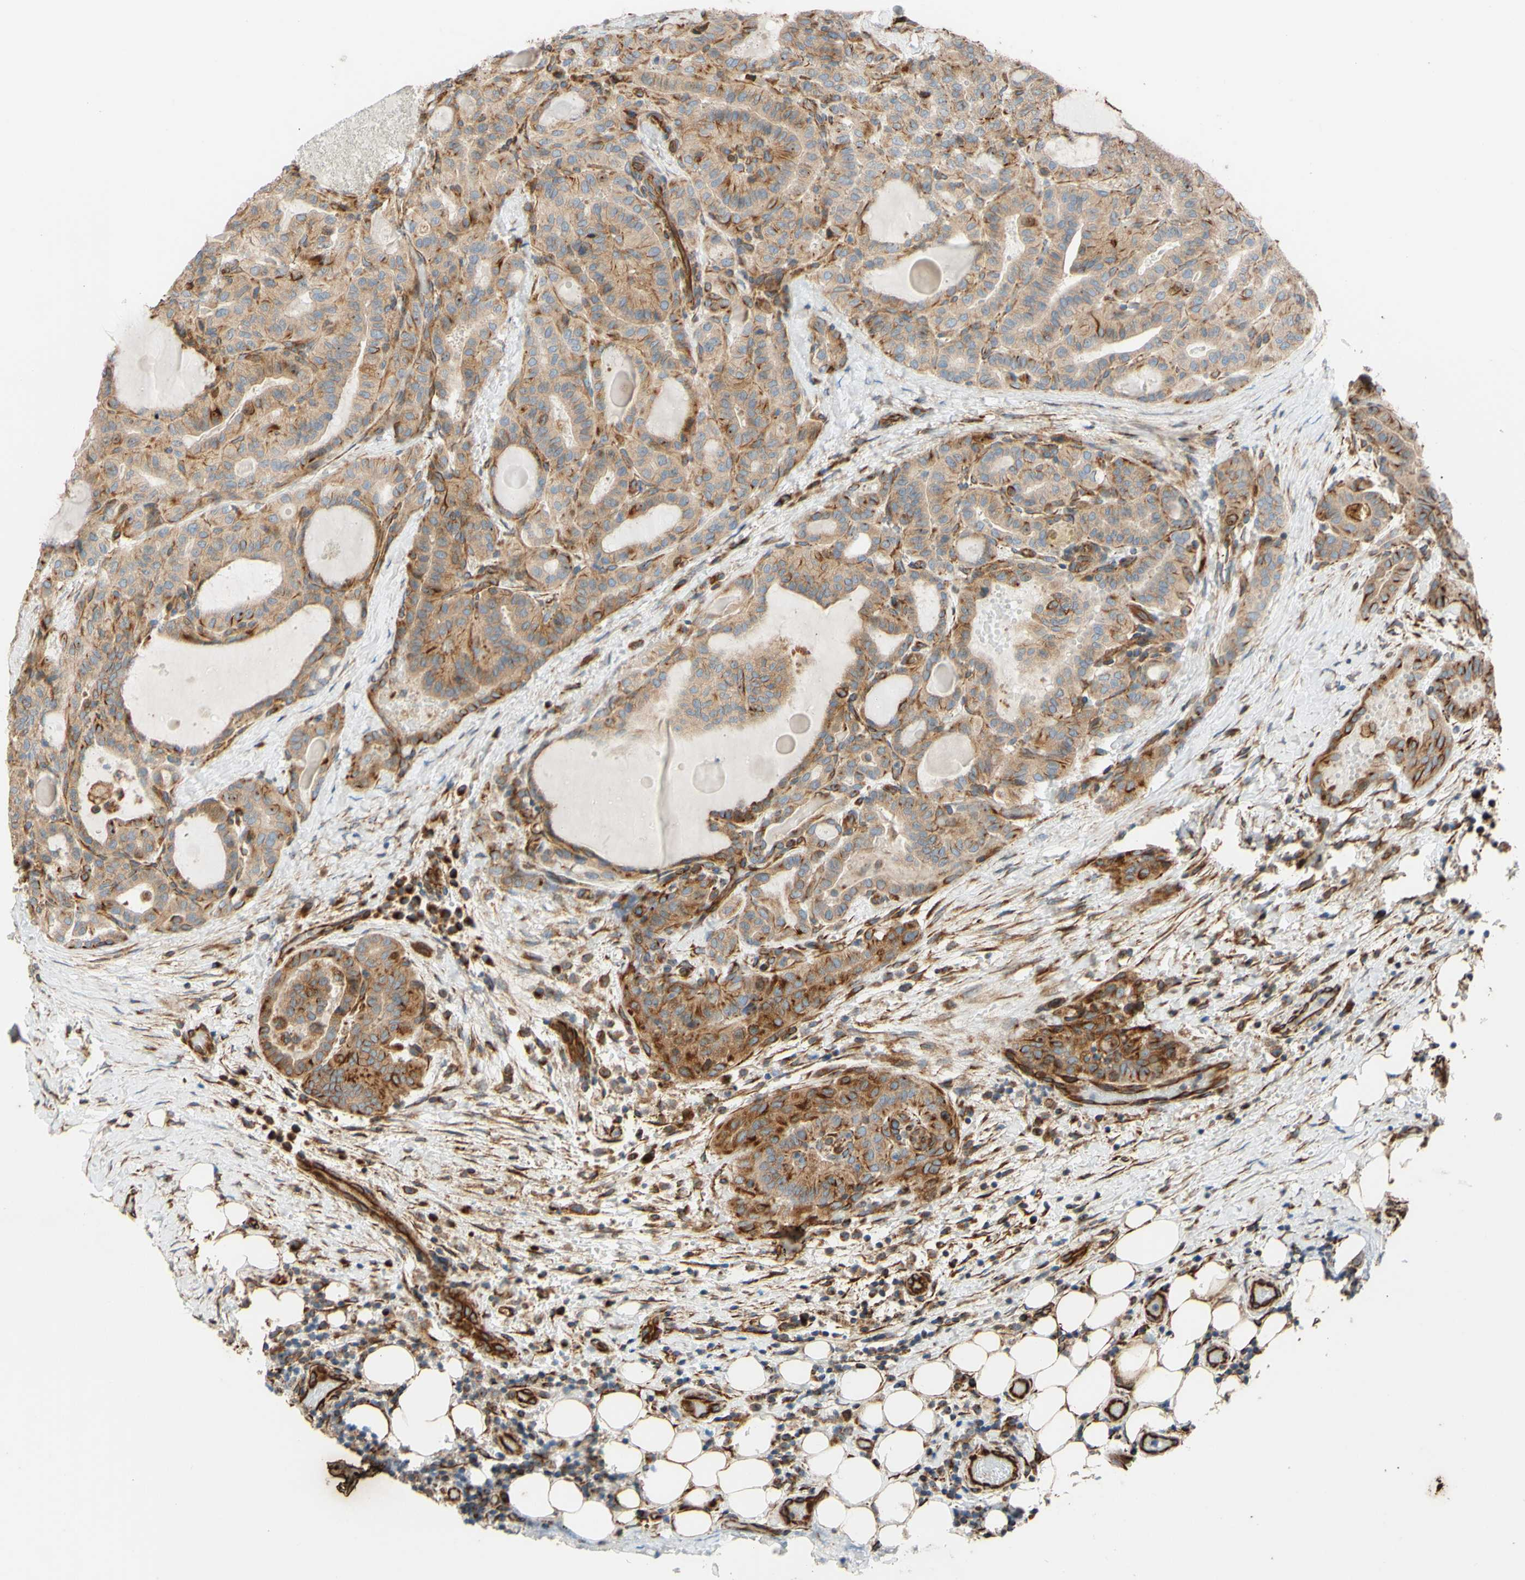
{"staining": {"intensity": "moderate", "quantity": ">75%", "location": "cytoplasmic/membranous"}, "tissue": "thyroid cancer", "cell_type": "Tumor cells", "image_type": "cancer", "snomed": [{"axis": "morphology", "description": "Papillary adenocarcinoma, NOS"}, {"axis": "topography", "description": "Thyroid gland"}], "caption": "A medium amount of moderate cytoplasmic/membranous expression is present in approximately >75% of tumor cells in papillary adenocarcinoma (thyroid) tissue.", "gene": "C1orf43", "patient": {"sex": "male", "age": 77}}